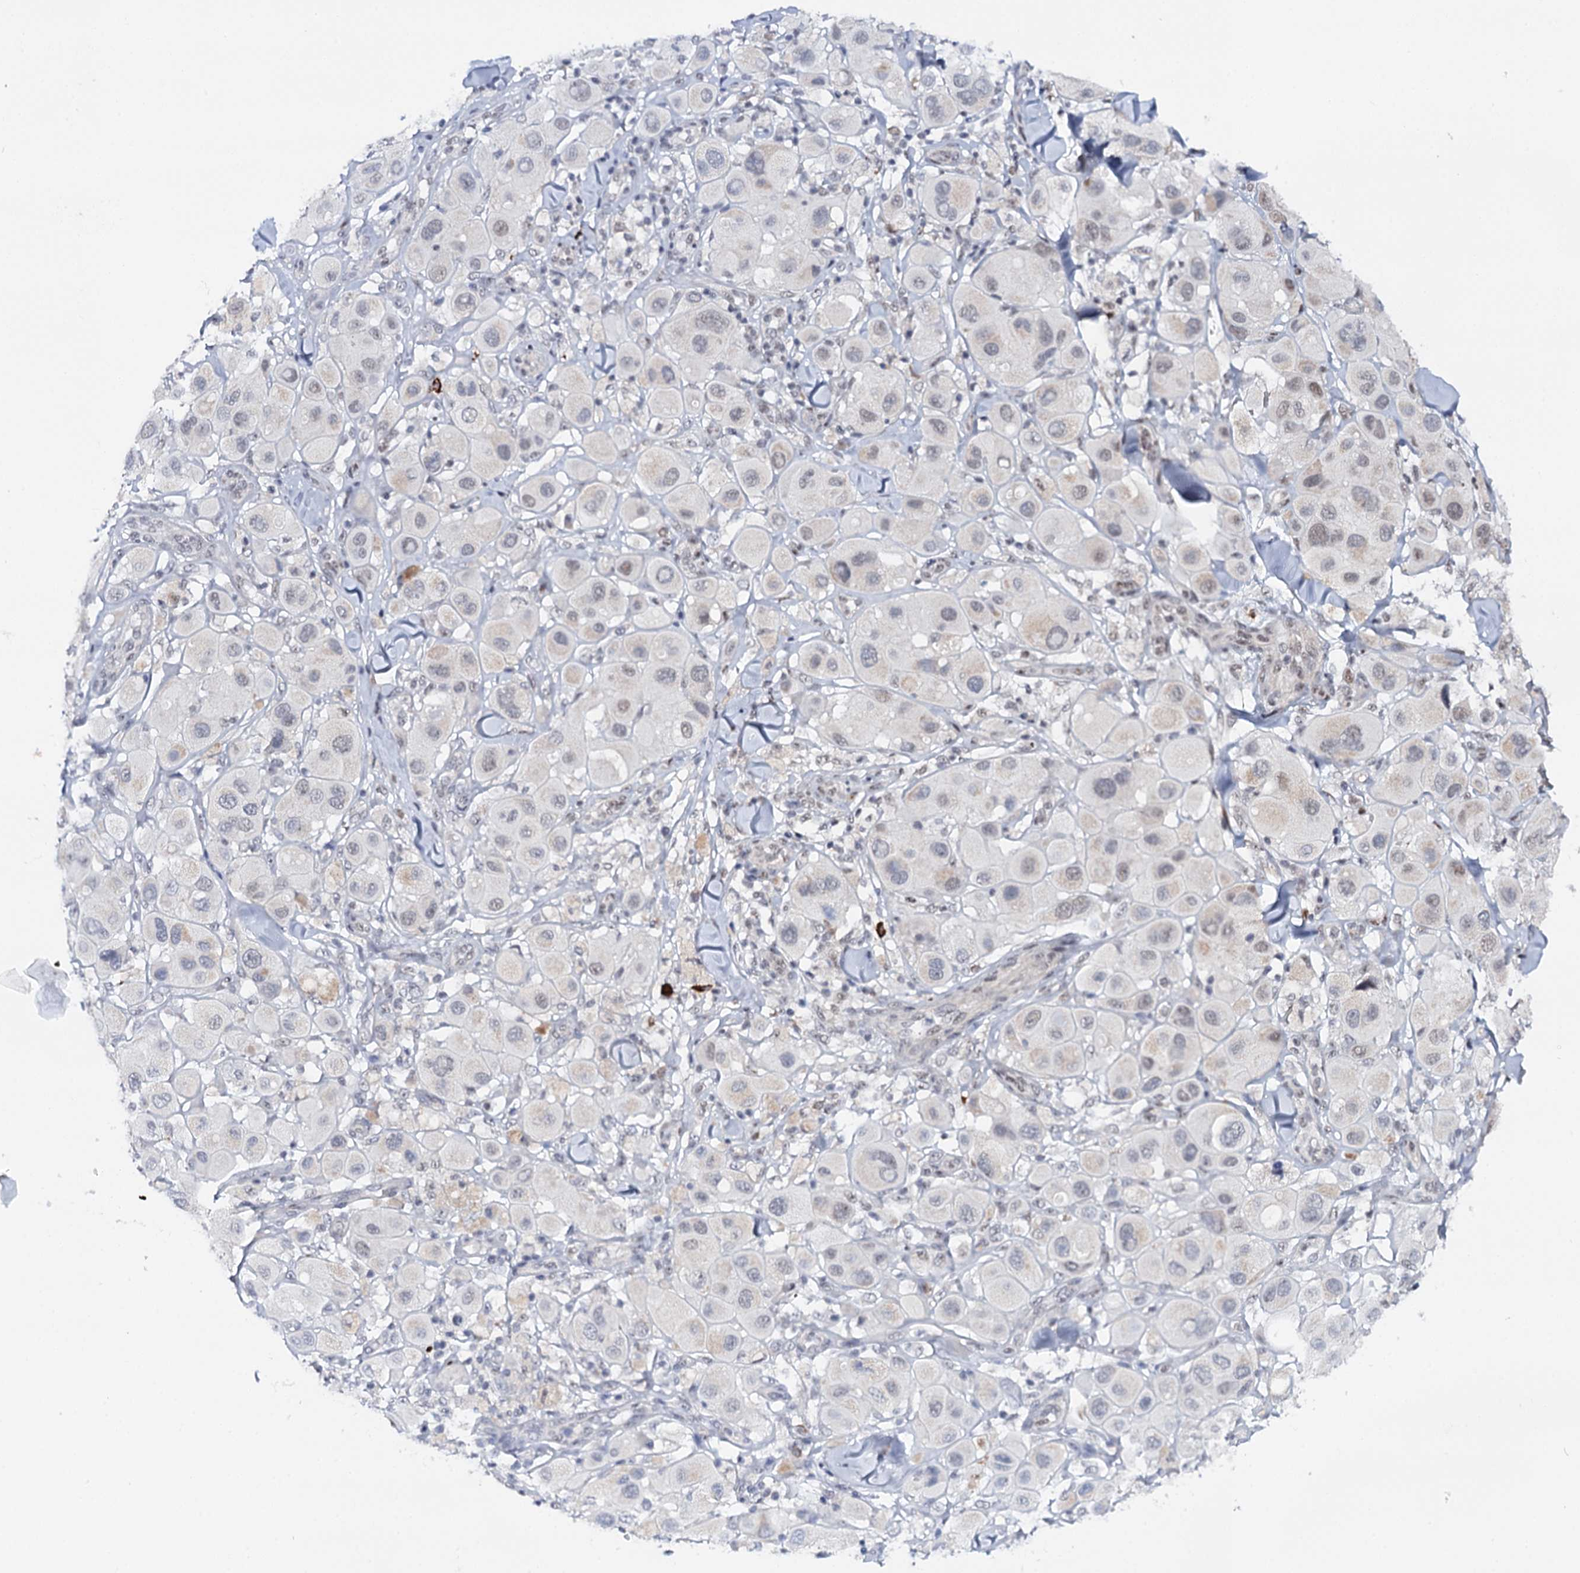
{"staining": {"intensity": "negative", "quantity": "none", "location": "none"}, "tissue": "melanoma", "cell_type": "Tumor cells", "image_type": "cancer", "snomed": [{"axis": "morphology", "description": "Malignant melanoma, Metastatic site"}, {"axis": "topography", "description": "Skin"}], "caption": "Tumor cells are negative for brown protein staining in malignant melanoma (metastatic site).", "gene": "BUD13", "patient": {"sex": "male", "age": 41}}